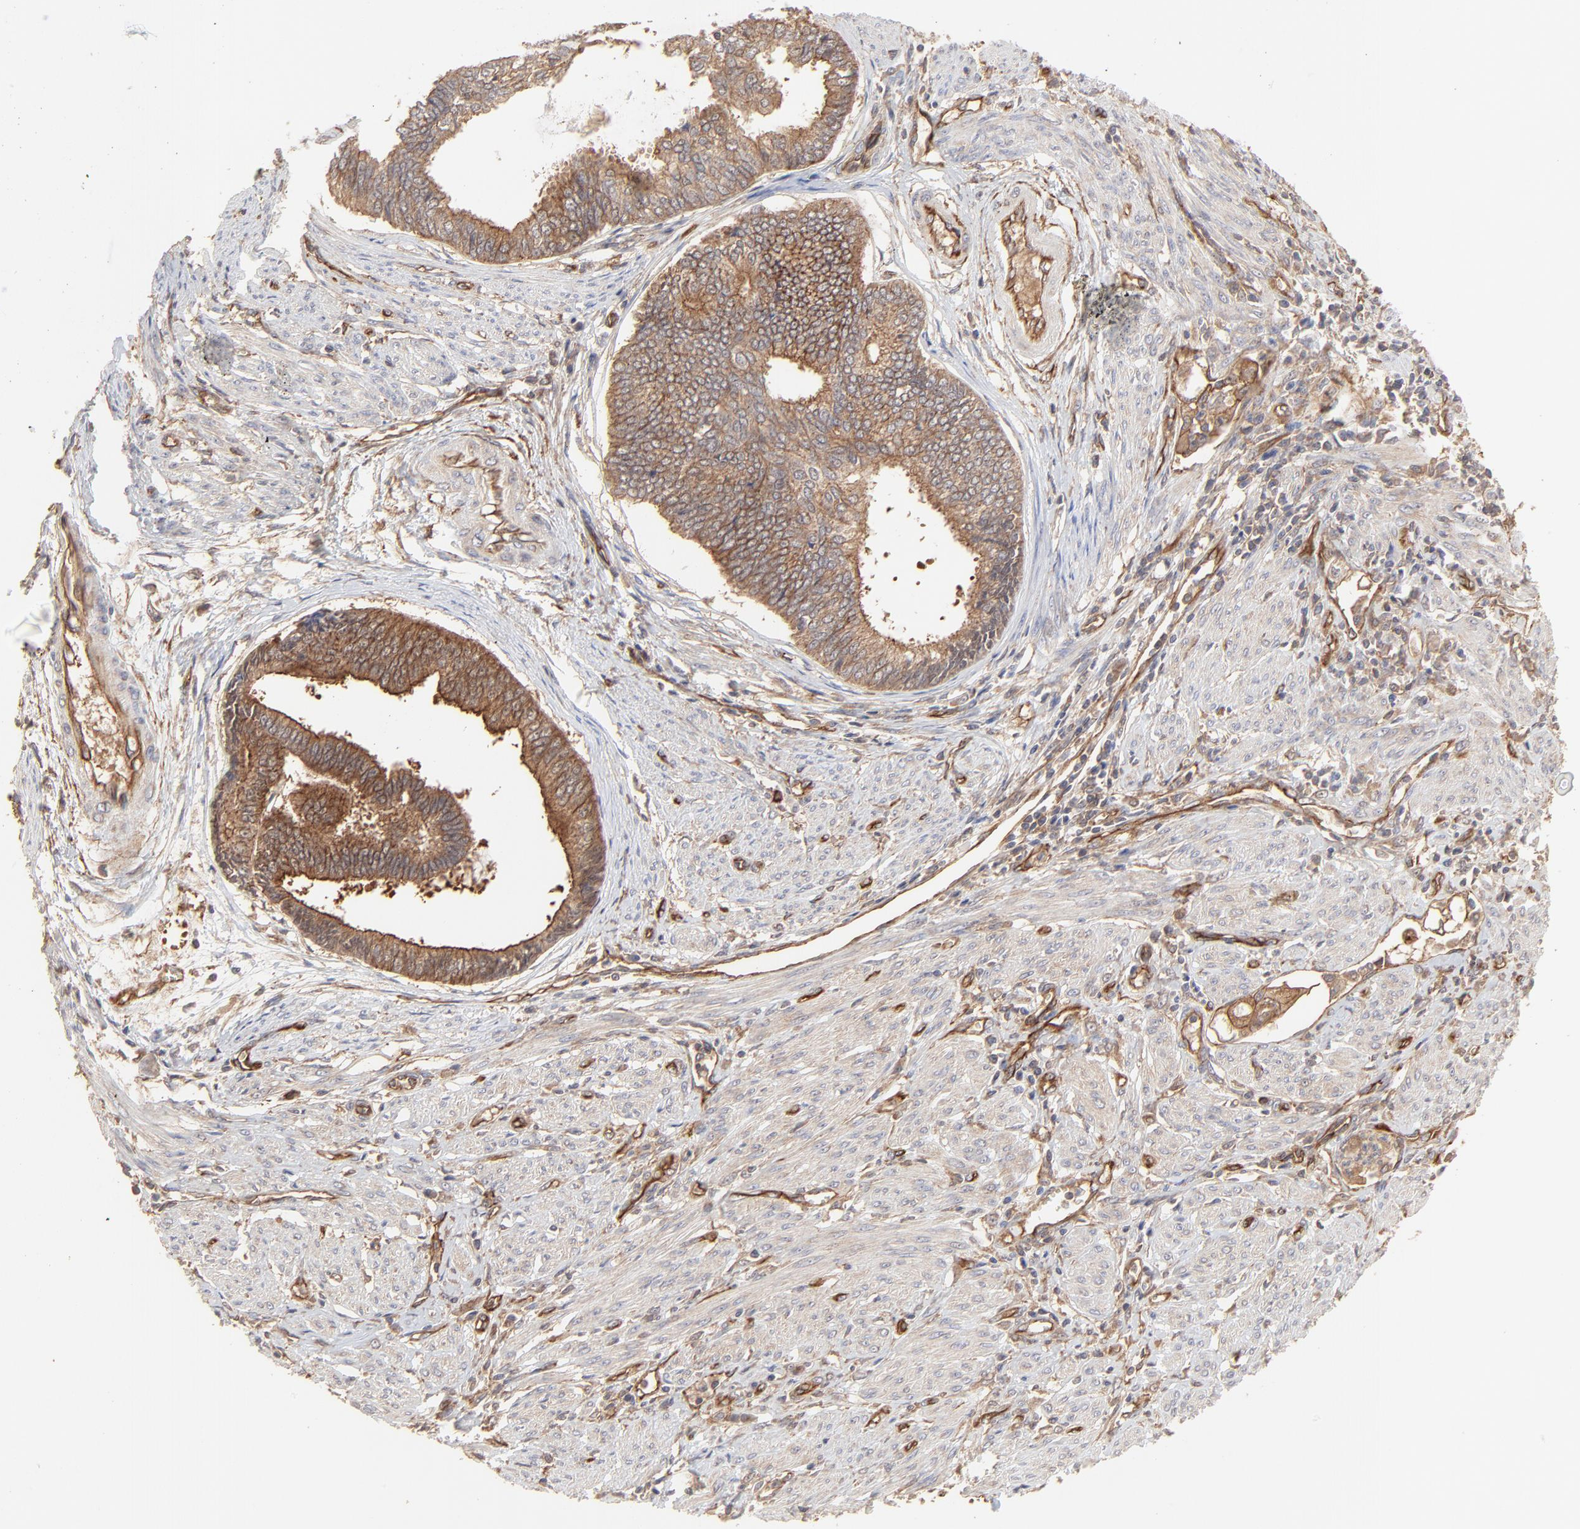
{"staining": {"intensity": "moderate", "quantity": "25%-75%", "location": "cytoplasmic/membranous"}, "tissue": "endometrial cancer", "cell_type": "Tumor cells", "image_type": "cancer", "snomed": [{"axis": "morphology", "description": "Adenocarcinoma, NOS"}, {"axis": "topography", "description": "Endometrium"}], "caption": "Tumor cells exhibit medium levels of moderate cytoplasmic/membranous staining in approximately 25%-75% of cells in endometrial adenocarcinoma. (DAB IHC with brightfield microscopy, high magnification).", "gene": "ARMT1", "patient": {"sex": "female", "age": 75}}